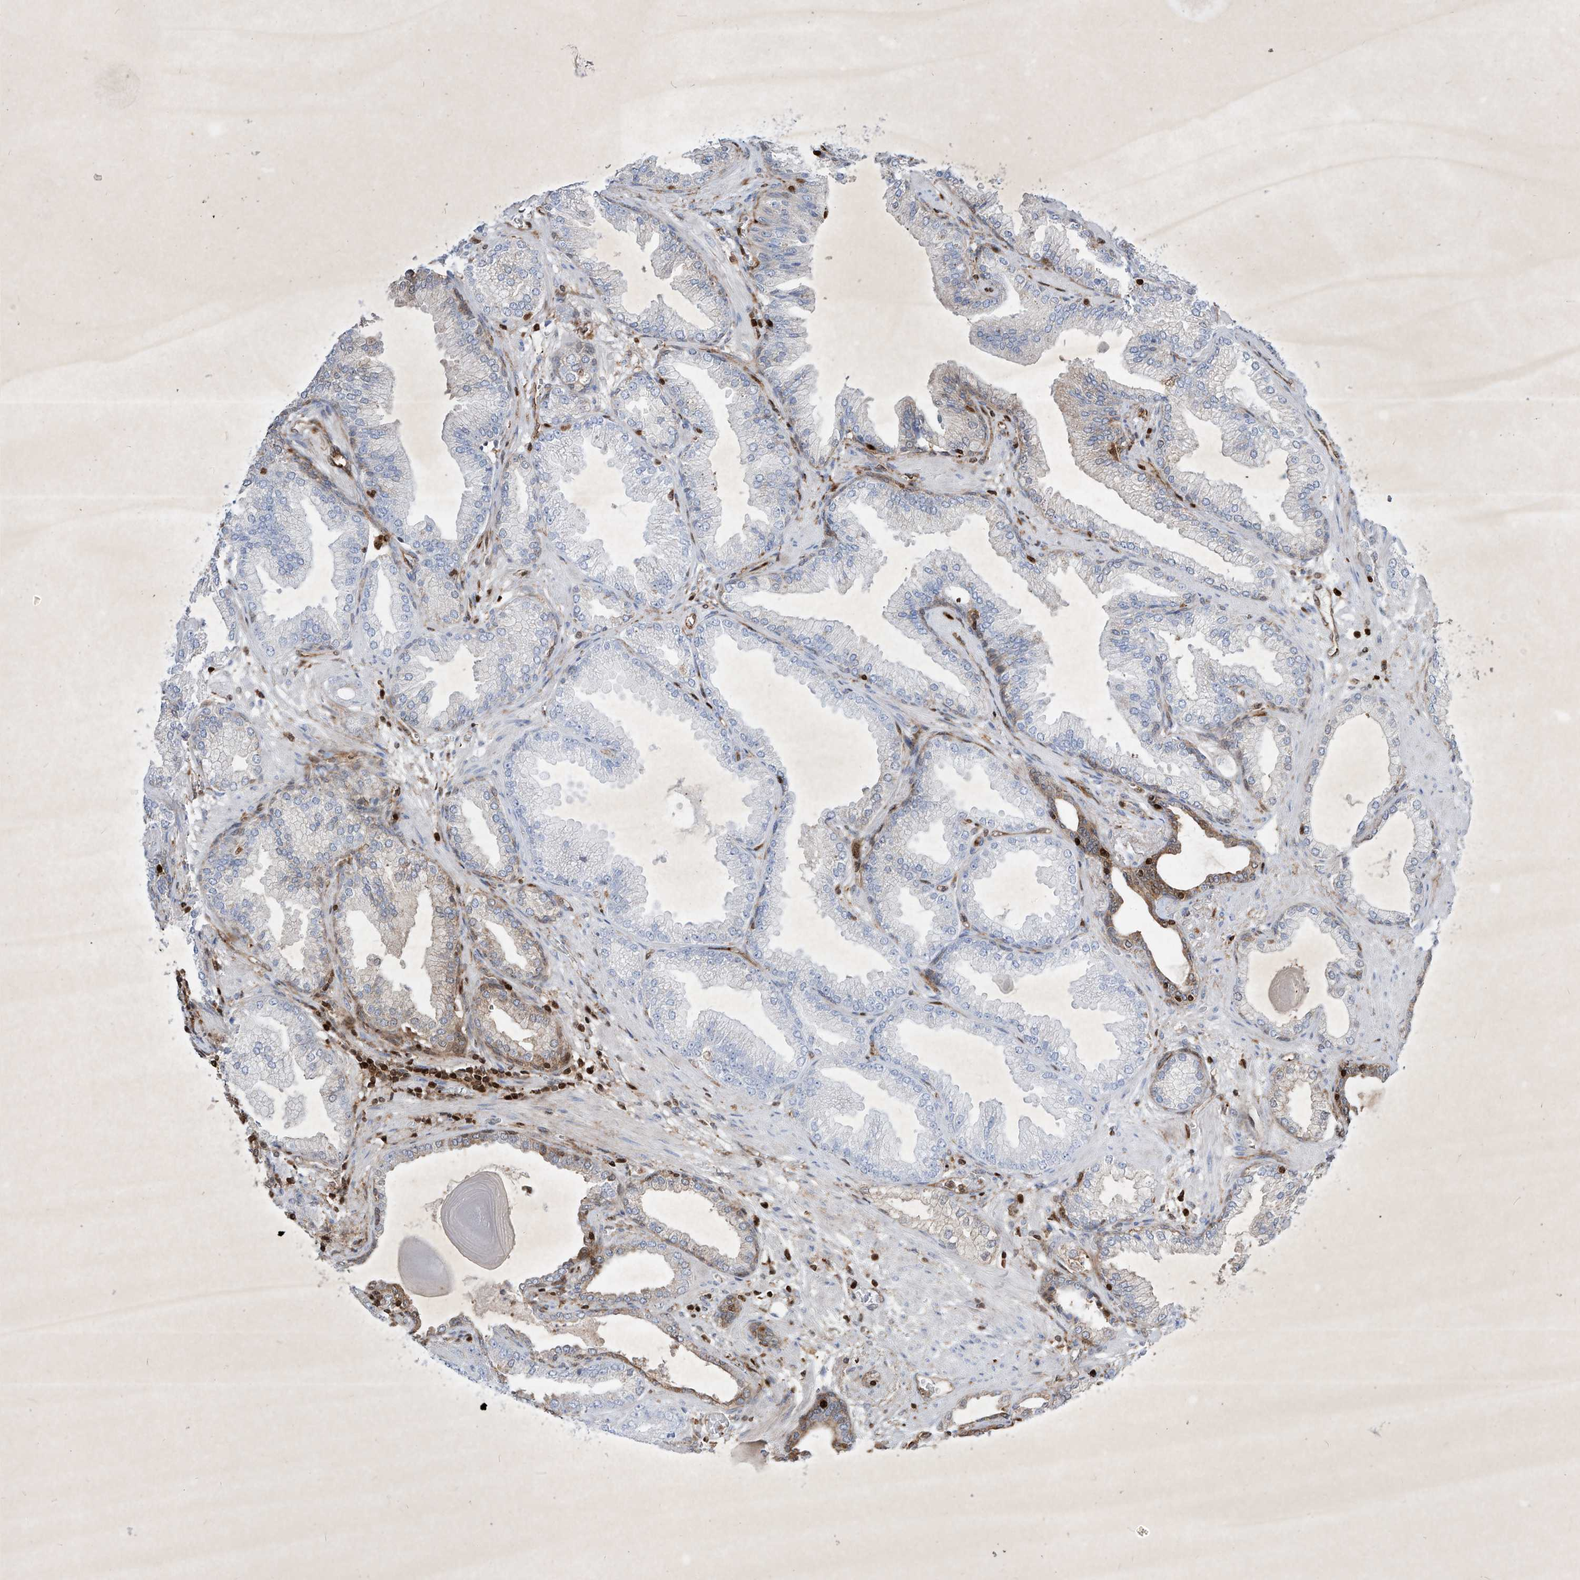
{"staining": {"intensity": "negative", "quantity": "none", "location": "none"}, "tissue": "prostate cancer", "cell_type": "Tumor cells", "image_type": "cancer", "snomed": [{"axis": "morphology", "description": "Adenocarcinoma, High grade"}, {"axis": "topography", "description": "Prostate"}], "caption": "Tumor cells are negative for brown protein staining in prostate cancer. (Immunohistochemistry, brightfield microscopy, high magnification).", "gene": "PSMB10", "patient": {"sex": "male", "age": 71}}